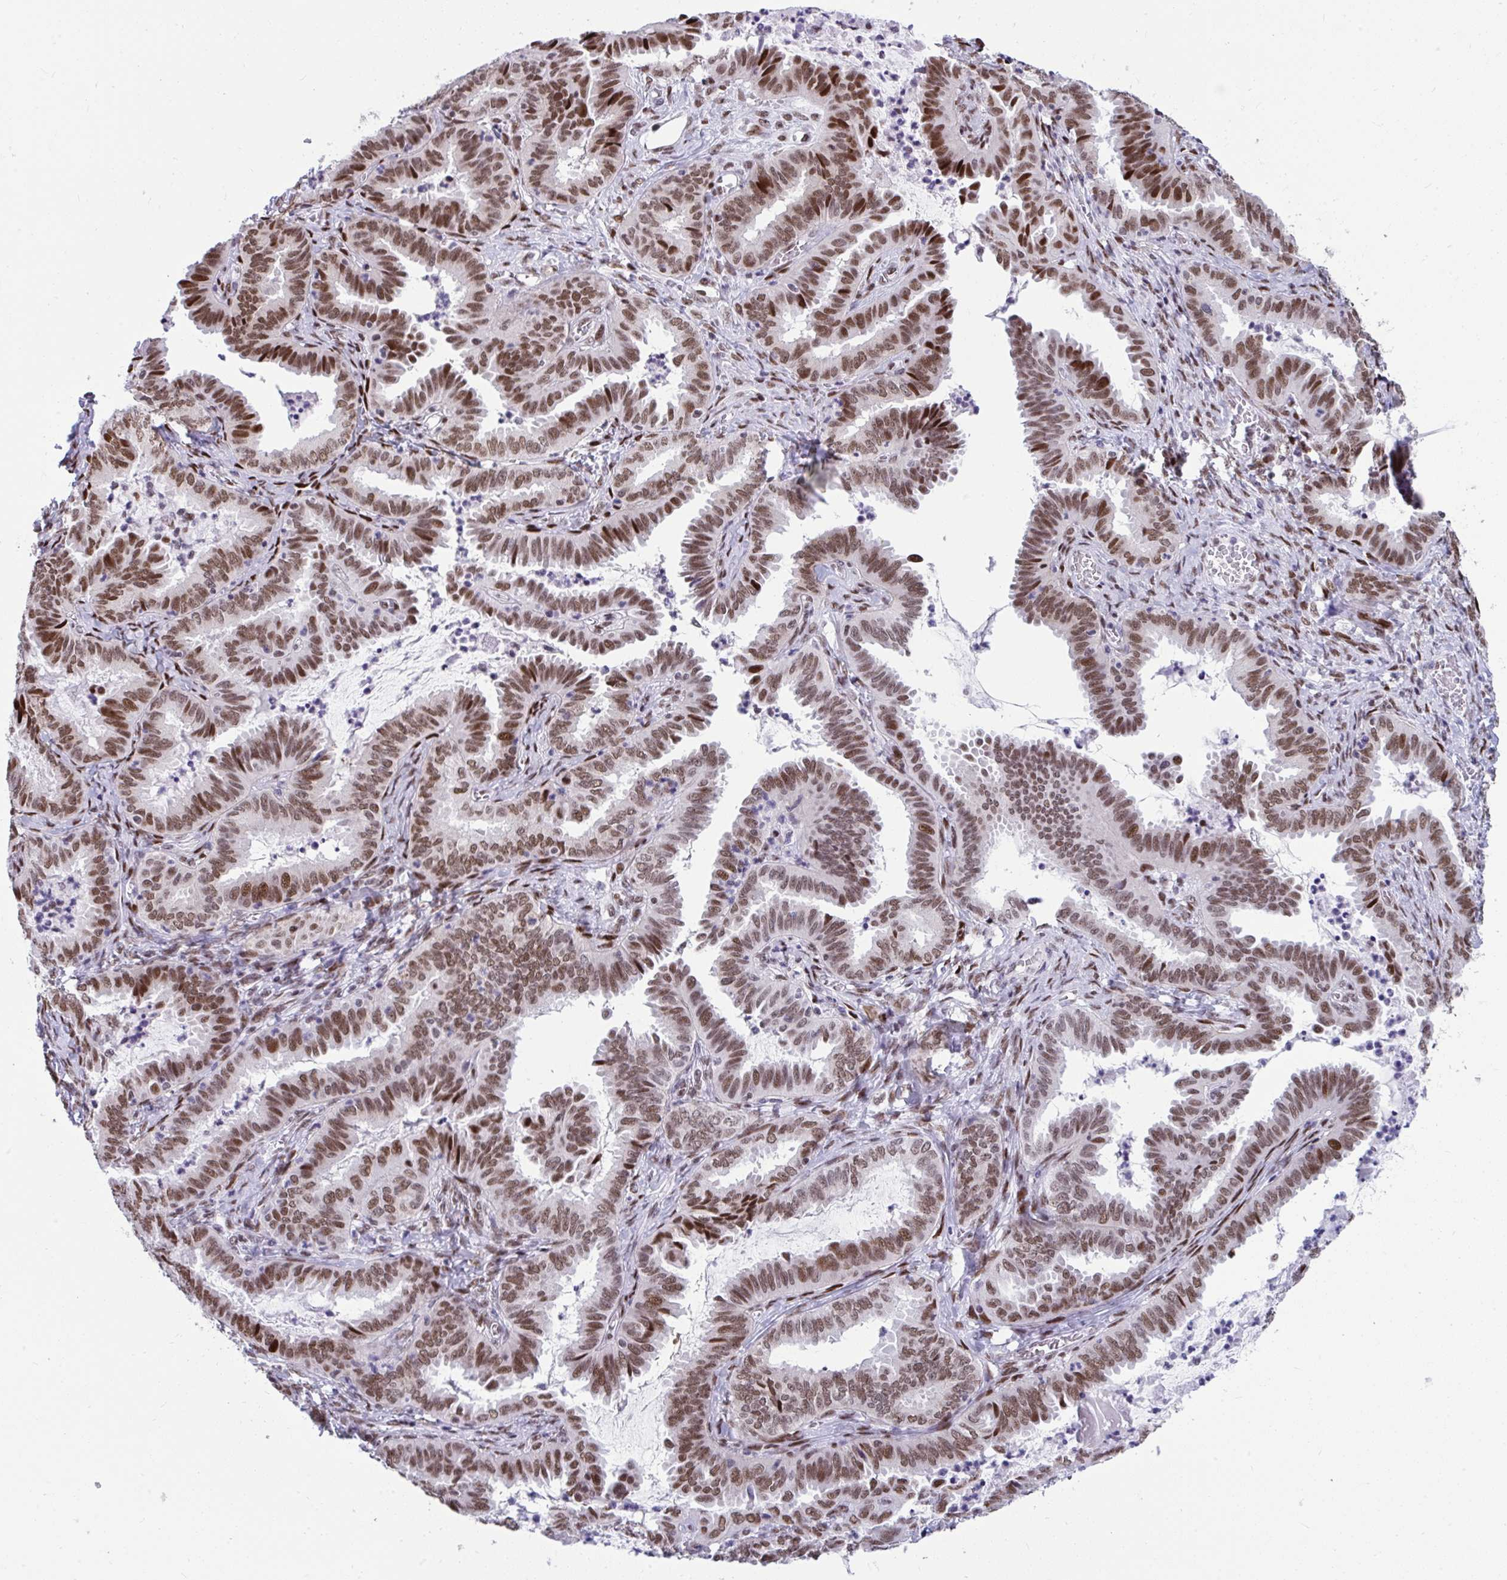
{"staining": {"intensity": "moderate", "quantity": ">75%", "location": "nuclear"}, "tissue": "ovarian cancer", "cell_type": "Tumor cells", "image_type": "cancer", "snomed": [{"axis": "morphology", "description": "Carcinoma, endometroid"}, {"axis": "topography", "description": "Ovary"}], "caption": "The micrograph exhibits a brown stain indicating the presence of a protein in the nuclear of tumor cells in endometroid carcinoma (ovarian).", "gene": "SLC35C2", "patient": {"sex": "female", "age": 70}}